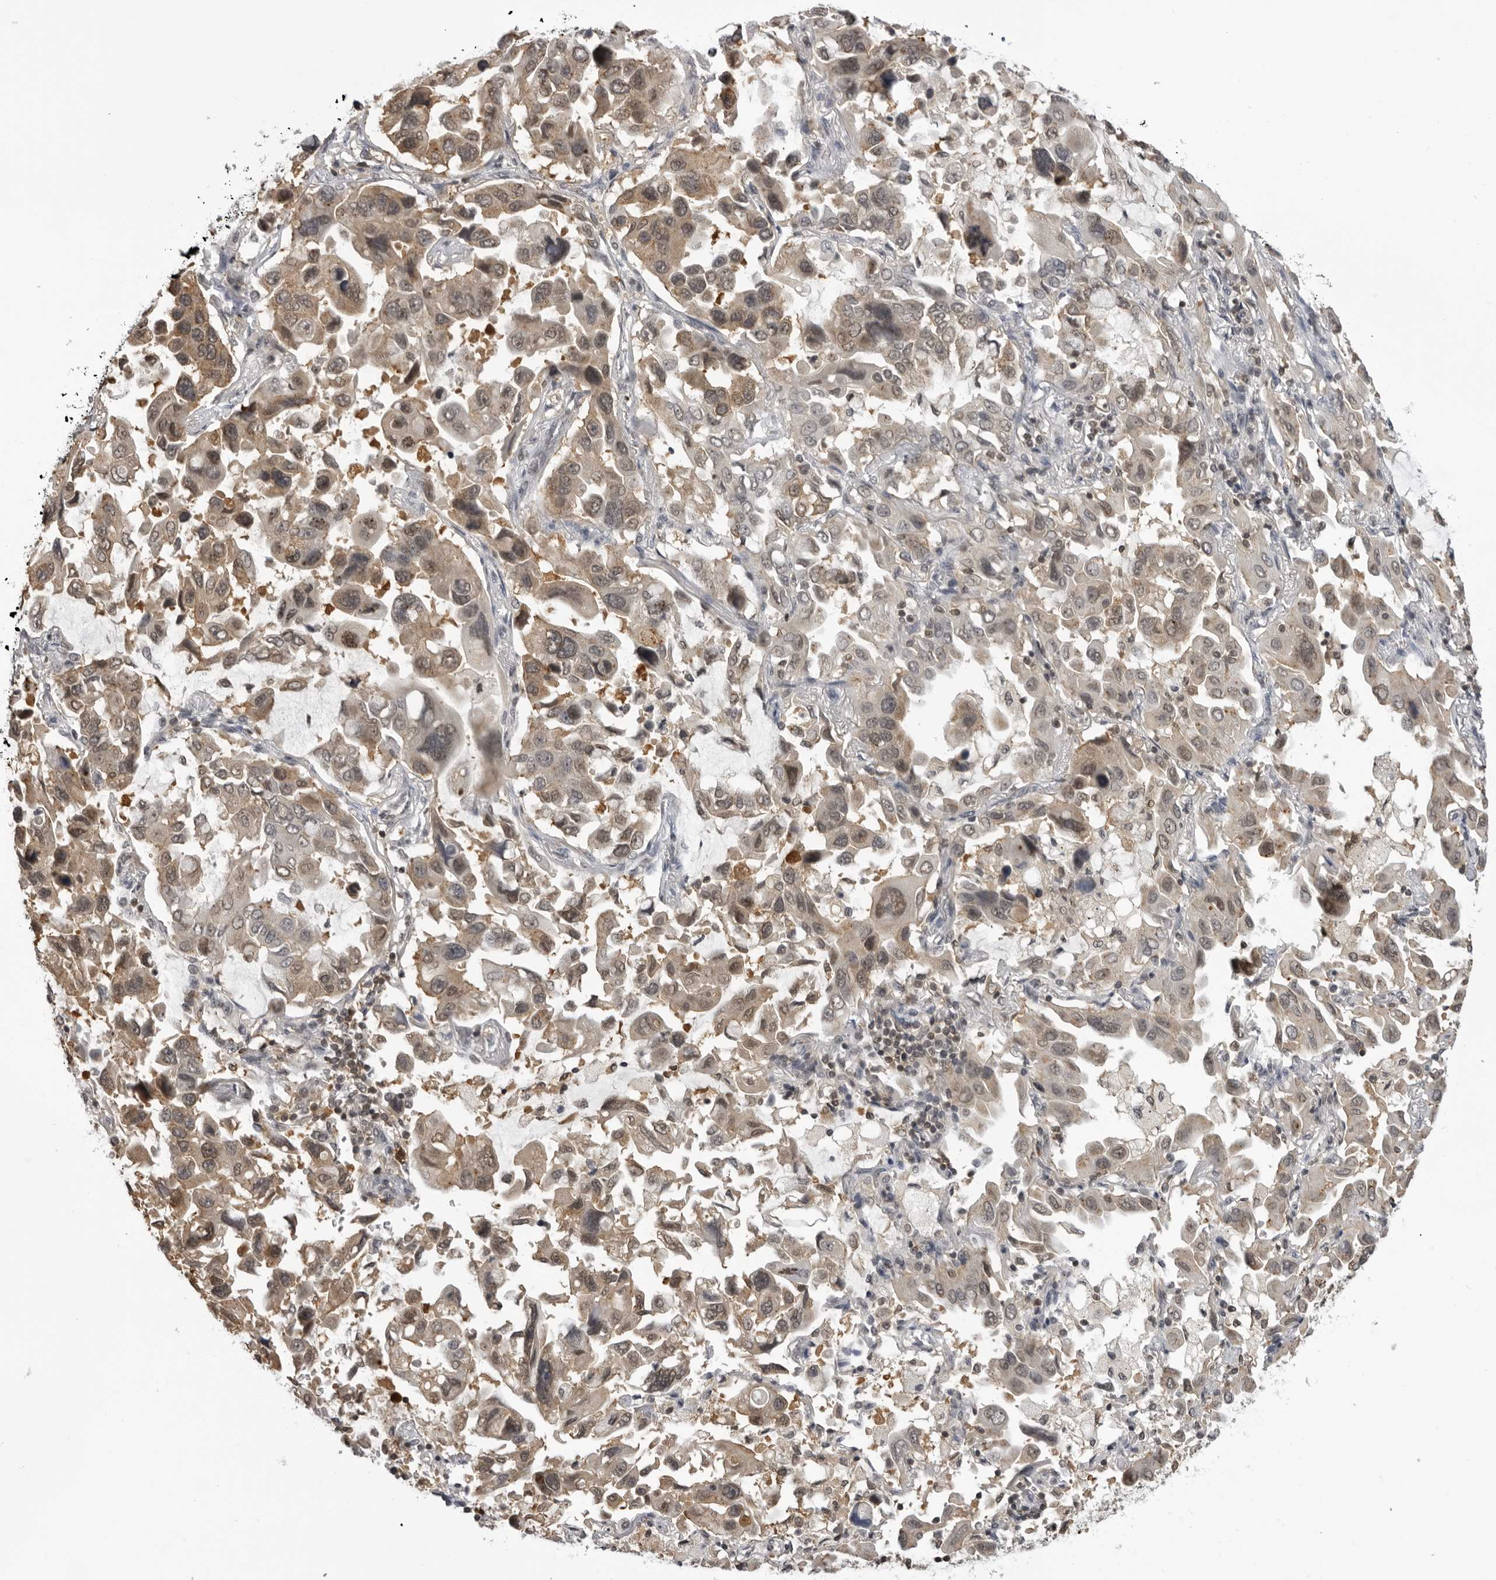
{"staining": {"intensity": "moderate", "quantity": ">75%", "location": "cytoplasmic/membranous,nuclear"}, "tissue": "lung cancer", "cell_type": "Tumor cells", "image_type": "cancer", "snomed": [{"axis": "morphology", "description": "Adenocarcinoma, NOS"}, {"axis": "topography", "description": "Lung"}], "caption": "This is an image of IHC staining of lung cancer (adenocarcinoma), which shows moderate staining in the cytoplasmic/membranous and nuclear of tumor cells.", "gene": "PDCL3", "patient": {"sex": "male", "age": 64}}